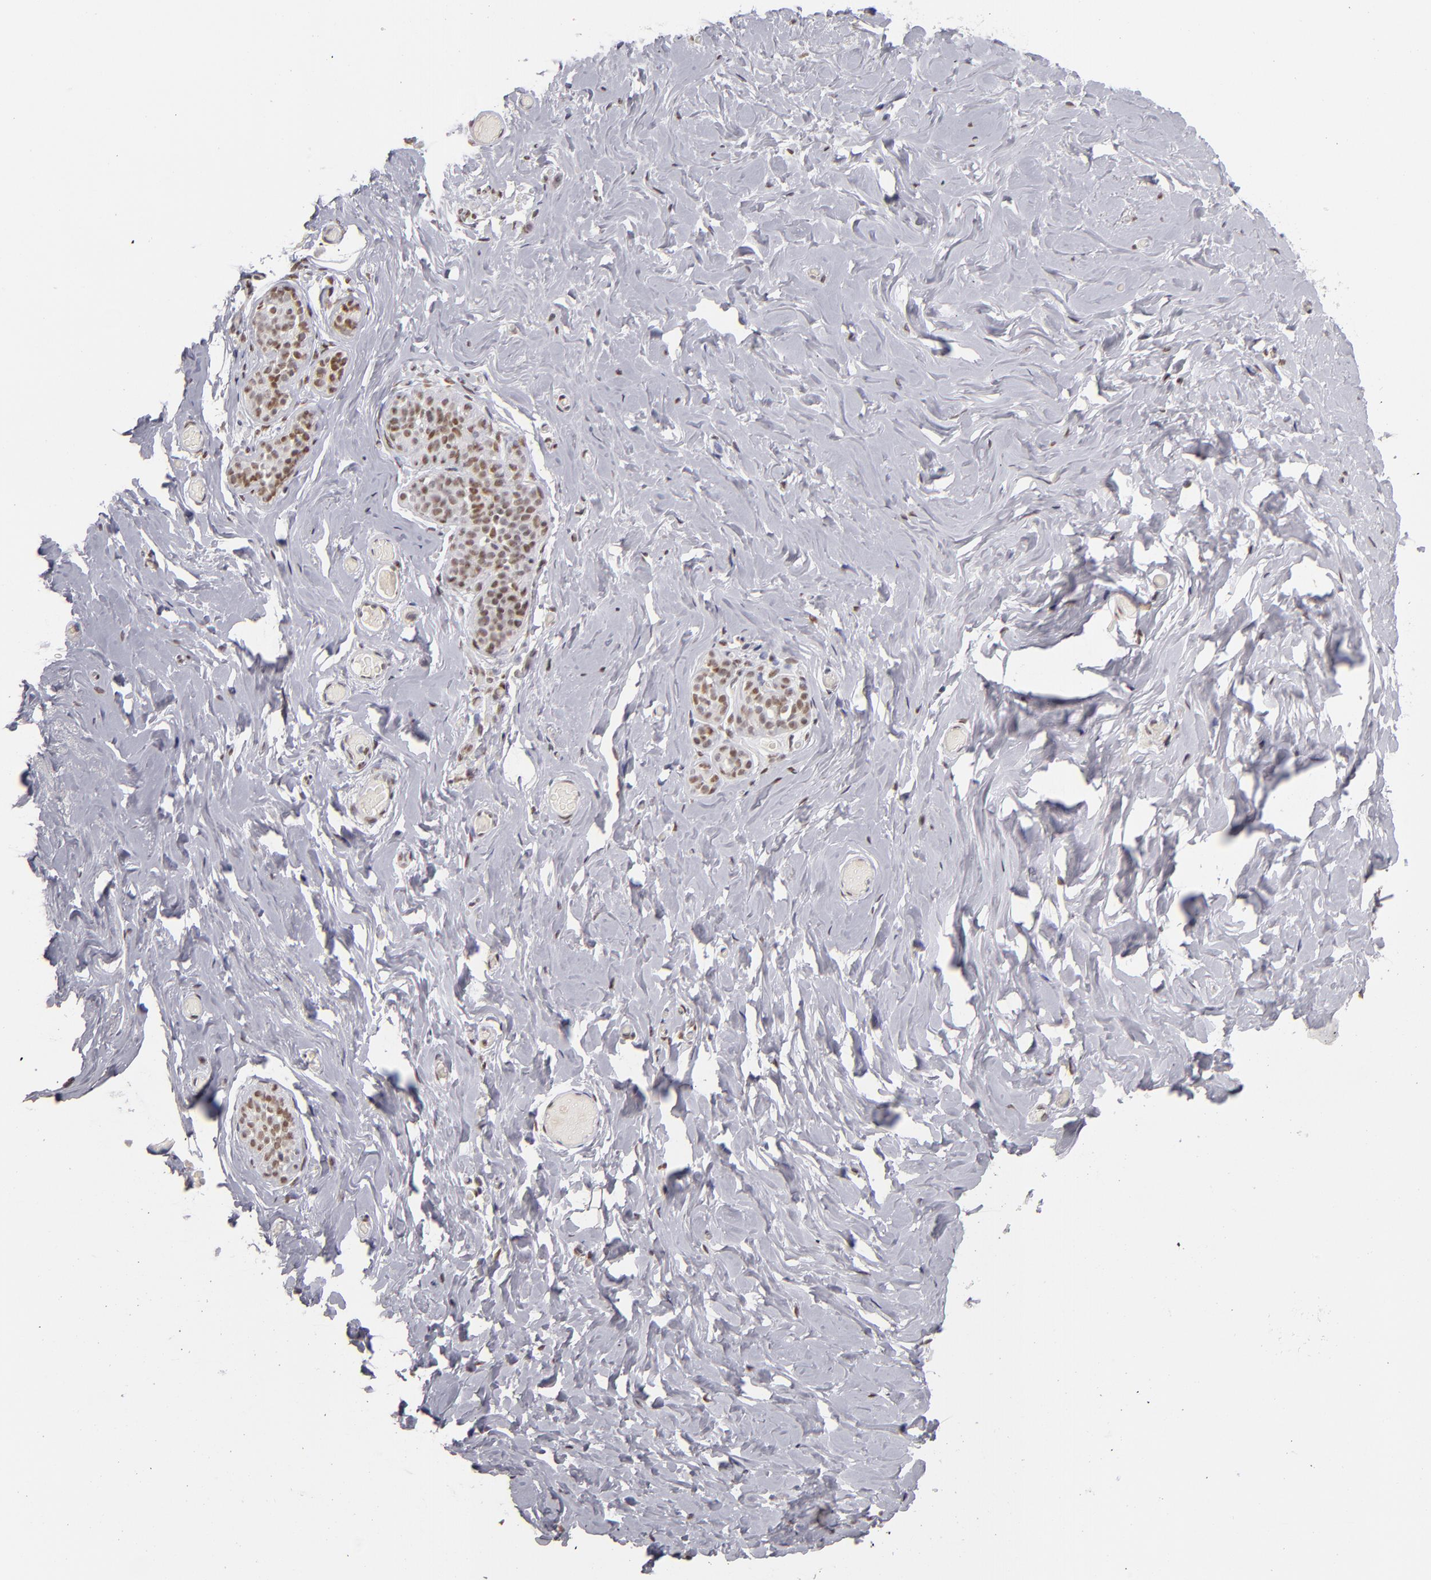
{"staining": {"intensity": "moderate", "quantity": ">75%", "location": "nuclear"}, "tissue": "breast", "cell_type": "Glandular cells", "image_type": "normal", "snomed": [{"axis": "morphology", "description": "Normal tissue, NOS"}, {"axis": "topography", "description": "Breast"}], "caption": "Immunohistochemistry (IHC) of benign human breast reveals medium levels of moderate nuclear positivity in about >75% of glandular cells. Nuclei are stained in blue.", "gene": "TFAP4", "patient": {"sex": "female", "age": 75}}